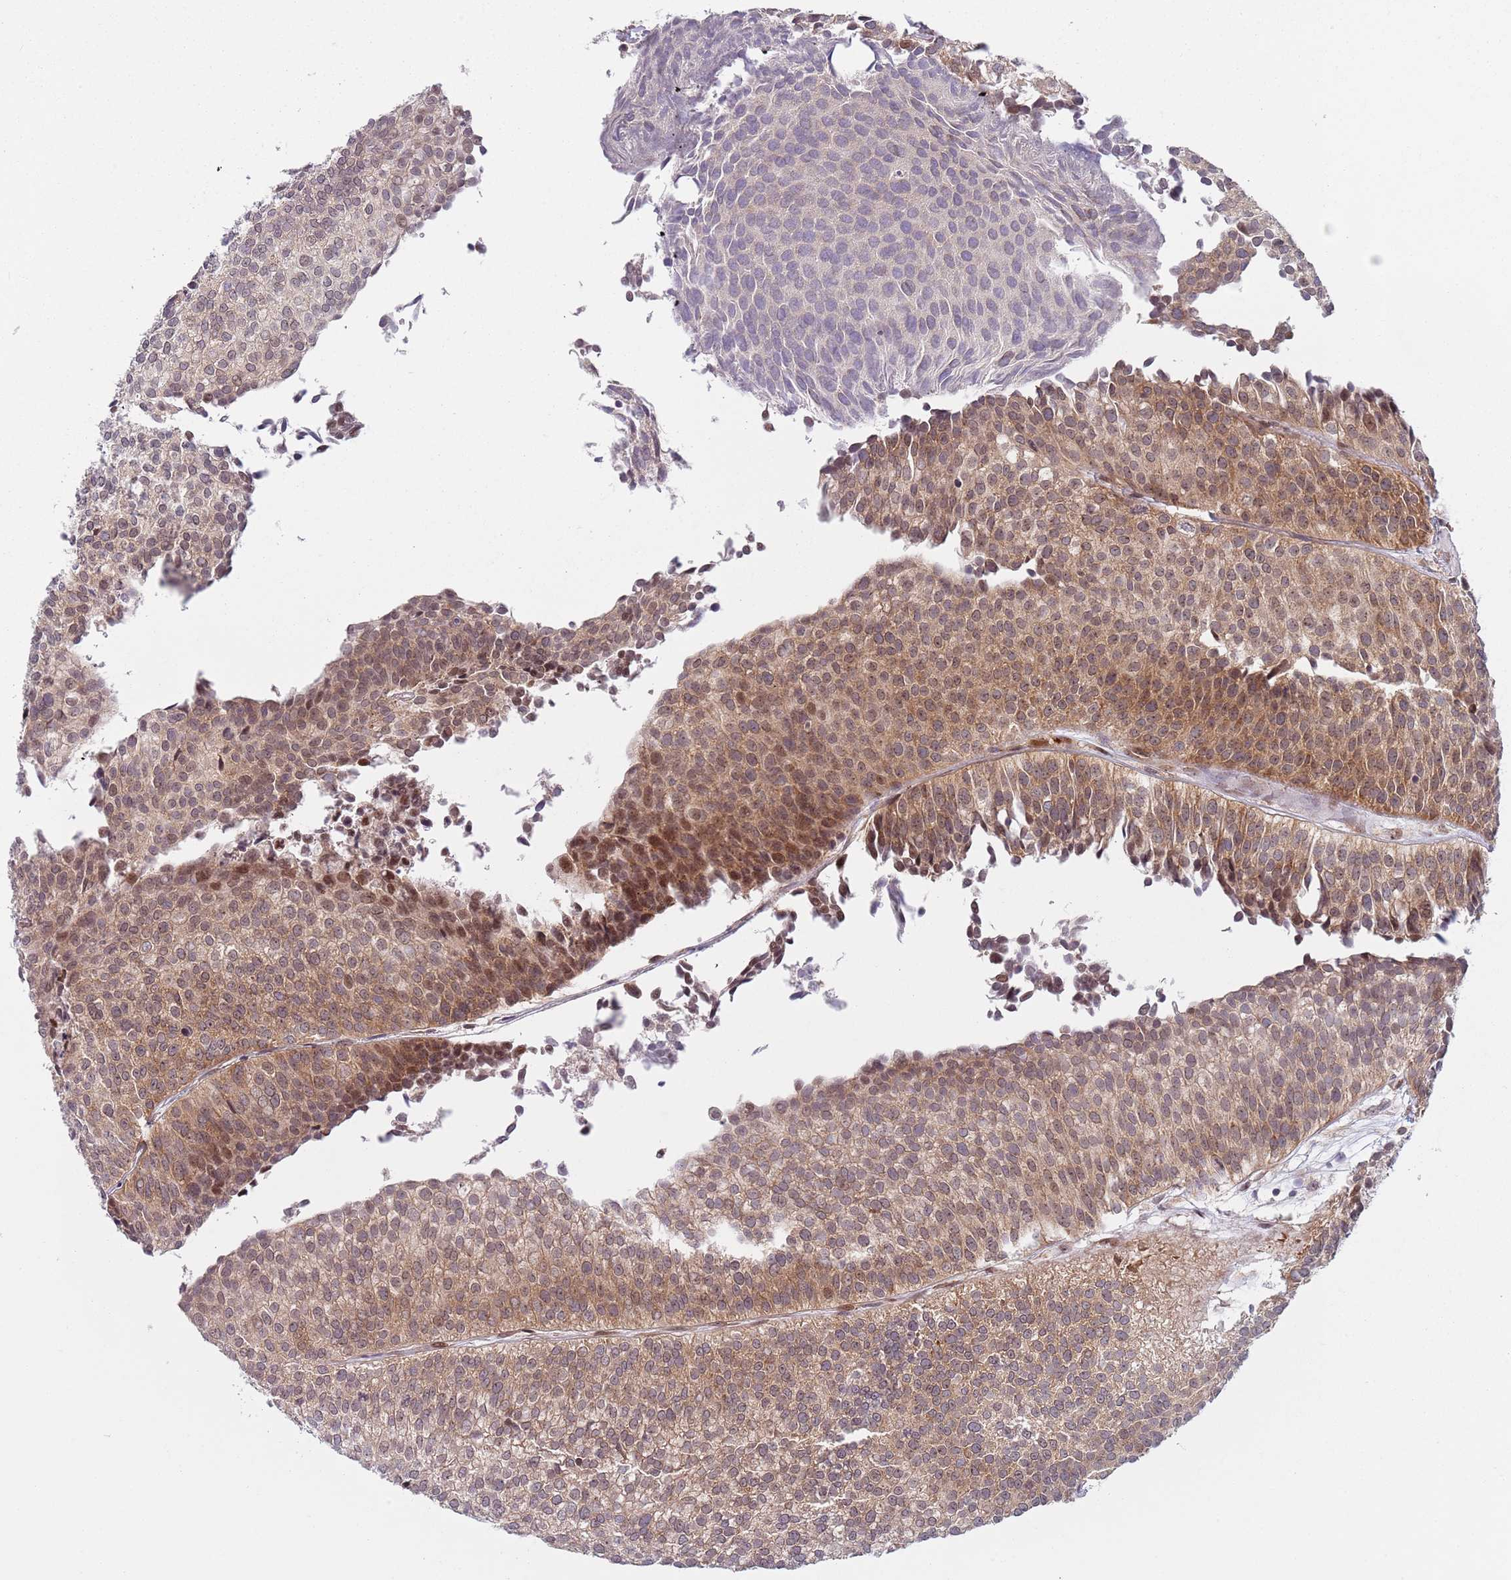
{"staining": {"intensity": "moderate", "quantity": ">75%", "location": "cytoplasmic/membranous,nuclear"}, "tissue": "urothelial cancer", "cell_type": "Tumor cells", "image_type": "cancer", "snomed": [{"axis": "morphology", "description": "Urothelial carcinoma, Low grade"}, {"axis": "topography", "description": "Urinary bladder"}], "caption": "Protein staining of urothelial cancer tissue shows moderate cytoplasmic/membranous and nuclear staining in about >75% of tumor cells.", "gene": "SLC25A32", "patient": {"sex": "male", "age": 84}}